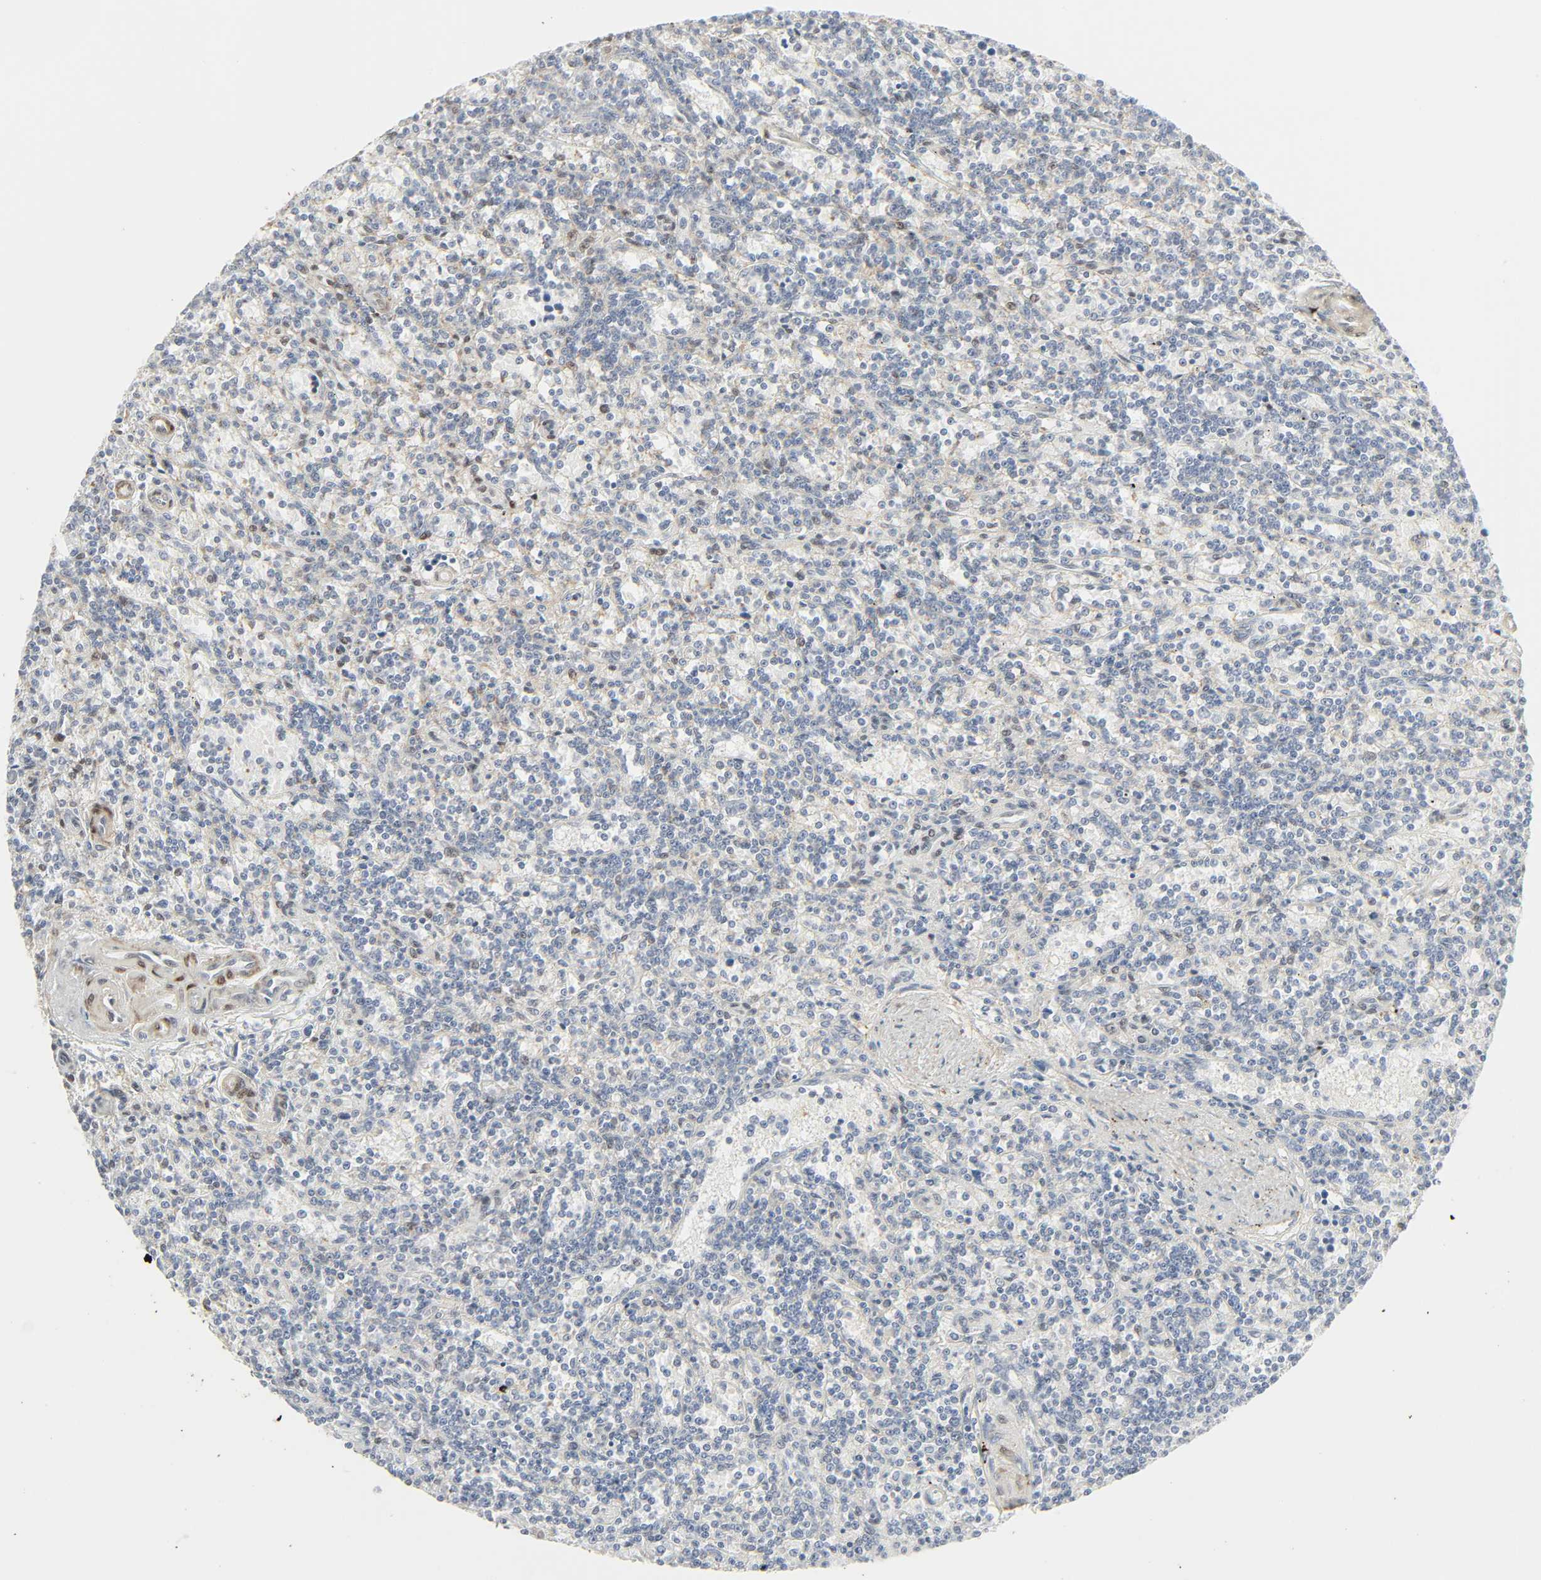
{"staining": {"intensity": "negative", "quantity": "none", "location": "none"}, "tissue": "lymphoma", "cell_type": "Tumor cells", "image_type": "cancer", "snomed": [{"axis": "morphology", "description": "Malignant lymphoma, non-Hodgkin's type, Low grade"}, {"axis": "topography", "description": "Spleen"}], "caption": "Tumor cells show no significant expression in low-grade malignant lymphoma, non-Hodgkin's type. (Immunohistochemistry (ihc), brightfield microscopy, high magnification).", "gene": "ZBTB16", "patient": {"sex": "male", "age": 73}}